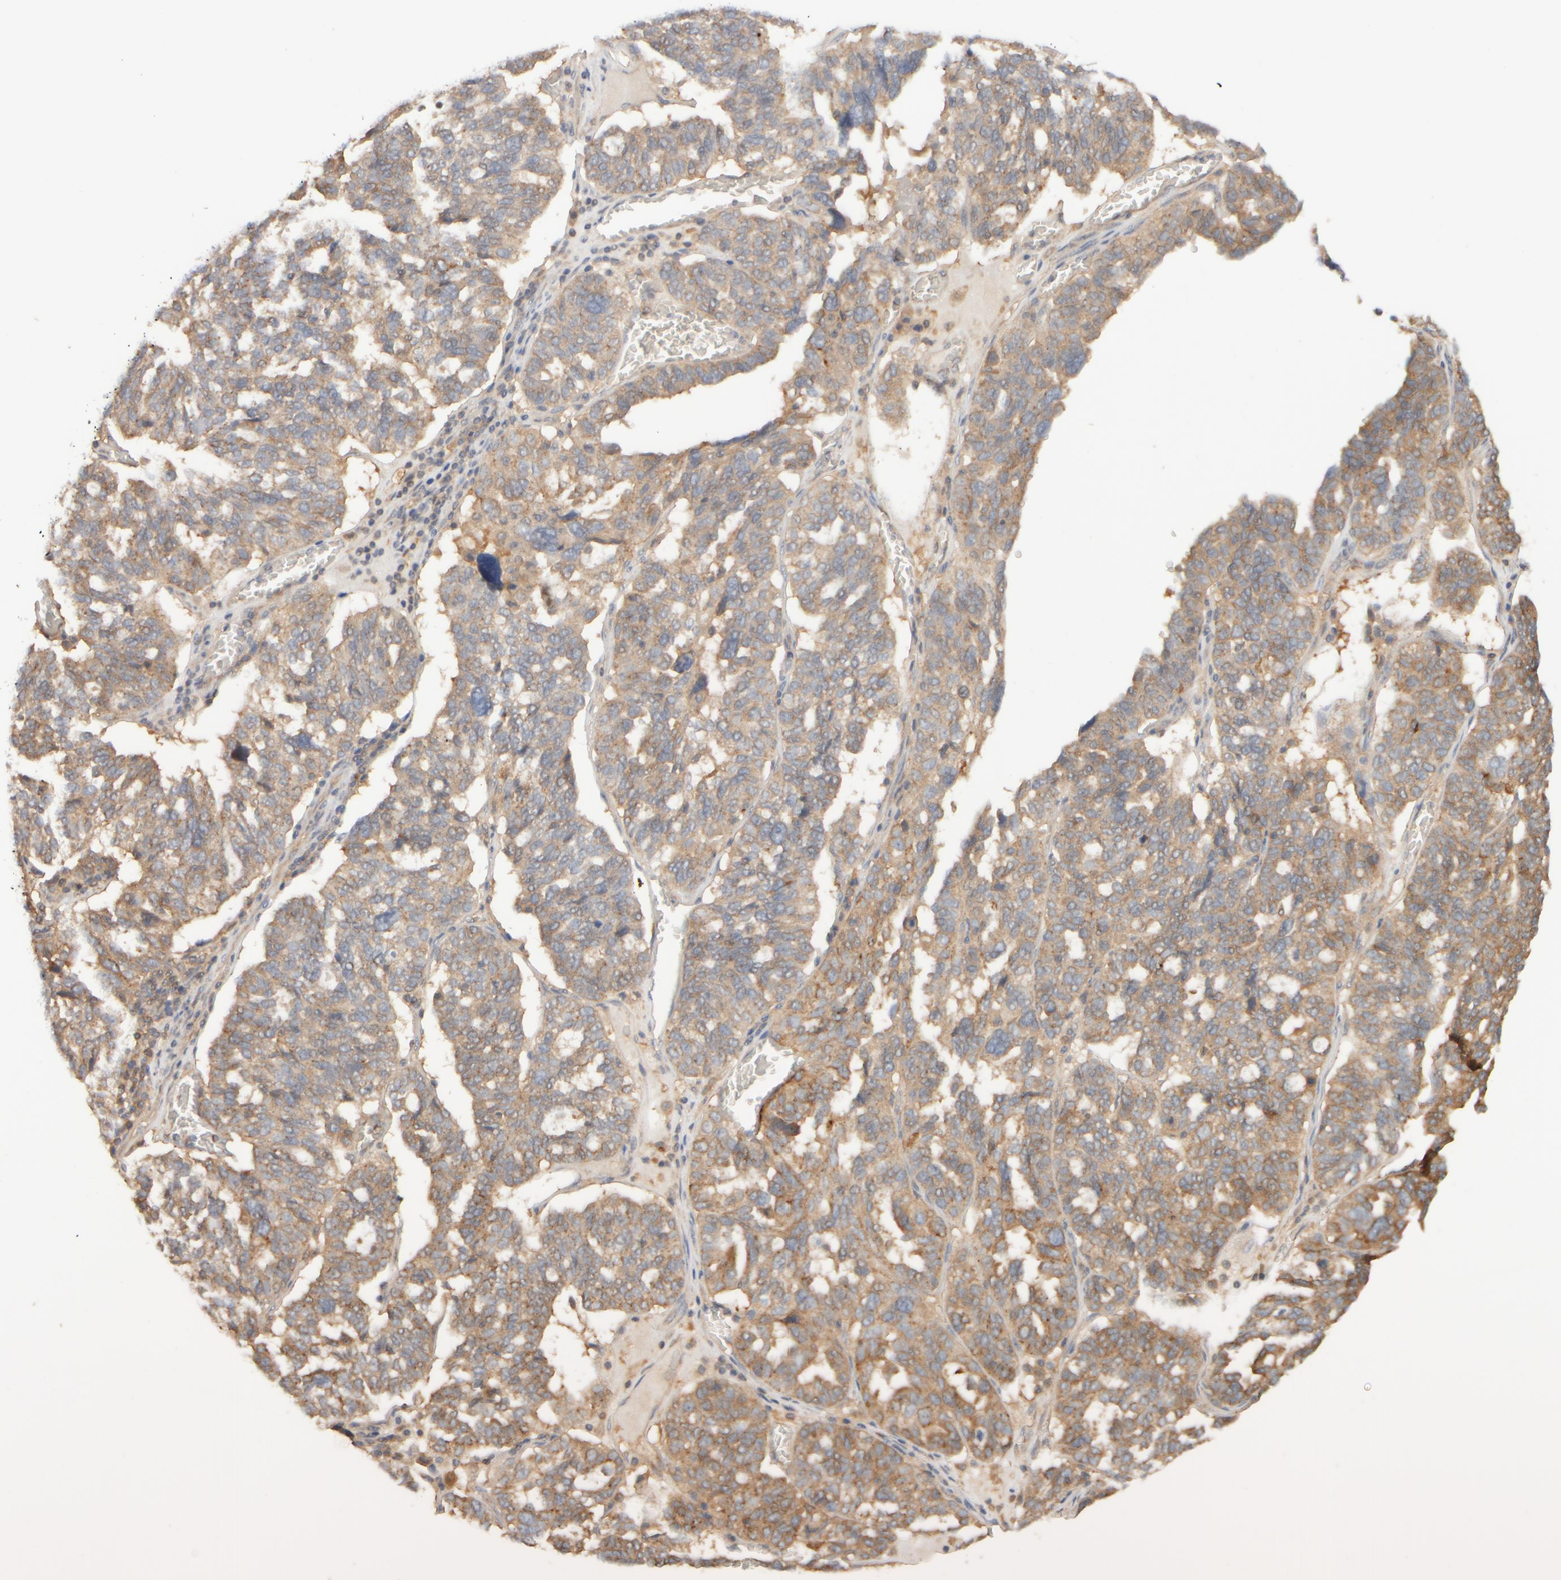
{"staining": {"intensity": "moderate", "quantity": "25%-75%", "location": "cytoplasmic/membranous"}, "tissue": "ovarian cancer", "cell_type": "Tumor cells", "image_type": "cancer", "snomed": [{"axis": "morphology", "description": "Cystadenocarcinoma, serous, NOS"}, {"axis": "topography", "description": "Ovary"}], "caption": "Immunohistochemical staining of human ovarian cancer exhibits medium levels of moderate cytoplasmic/membranous positivity in approximately 25%-75% of tumor cells.", "gene": "RABEP1", "patient": {"sex": "female", "age": 59}}